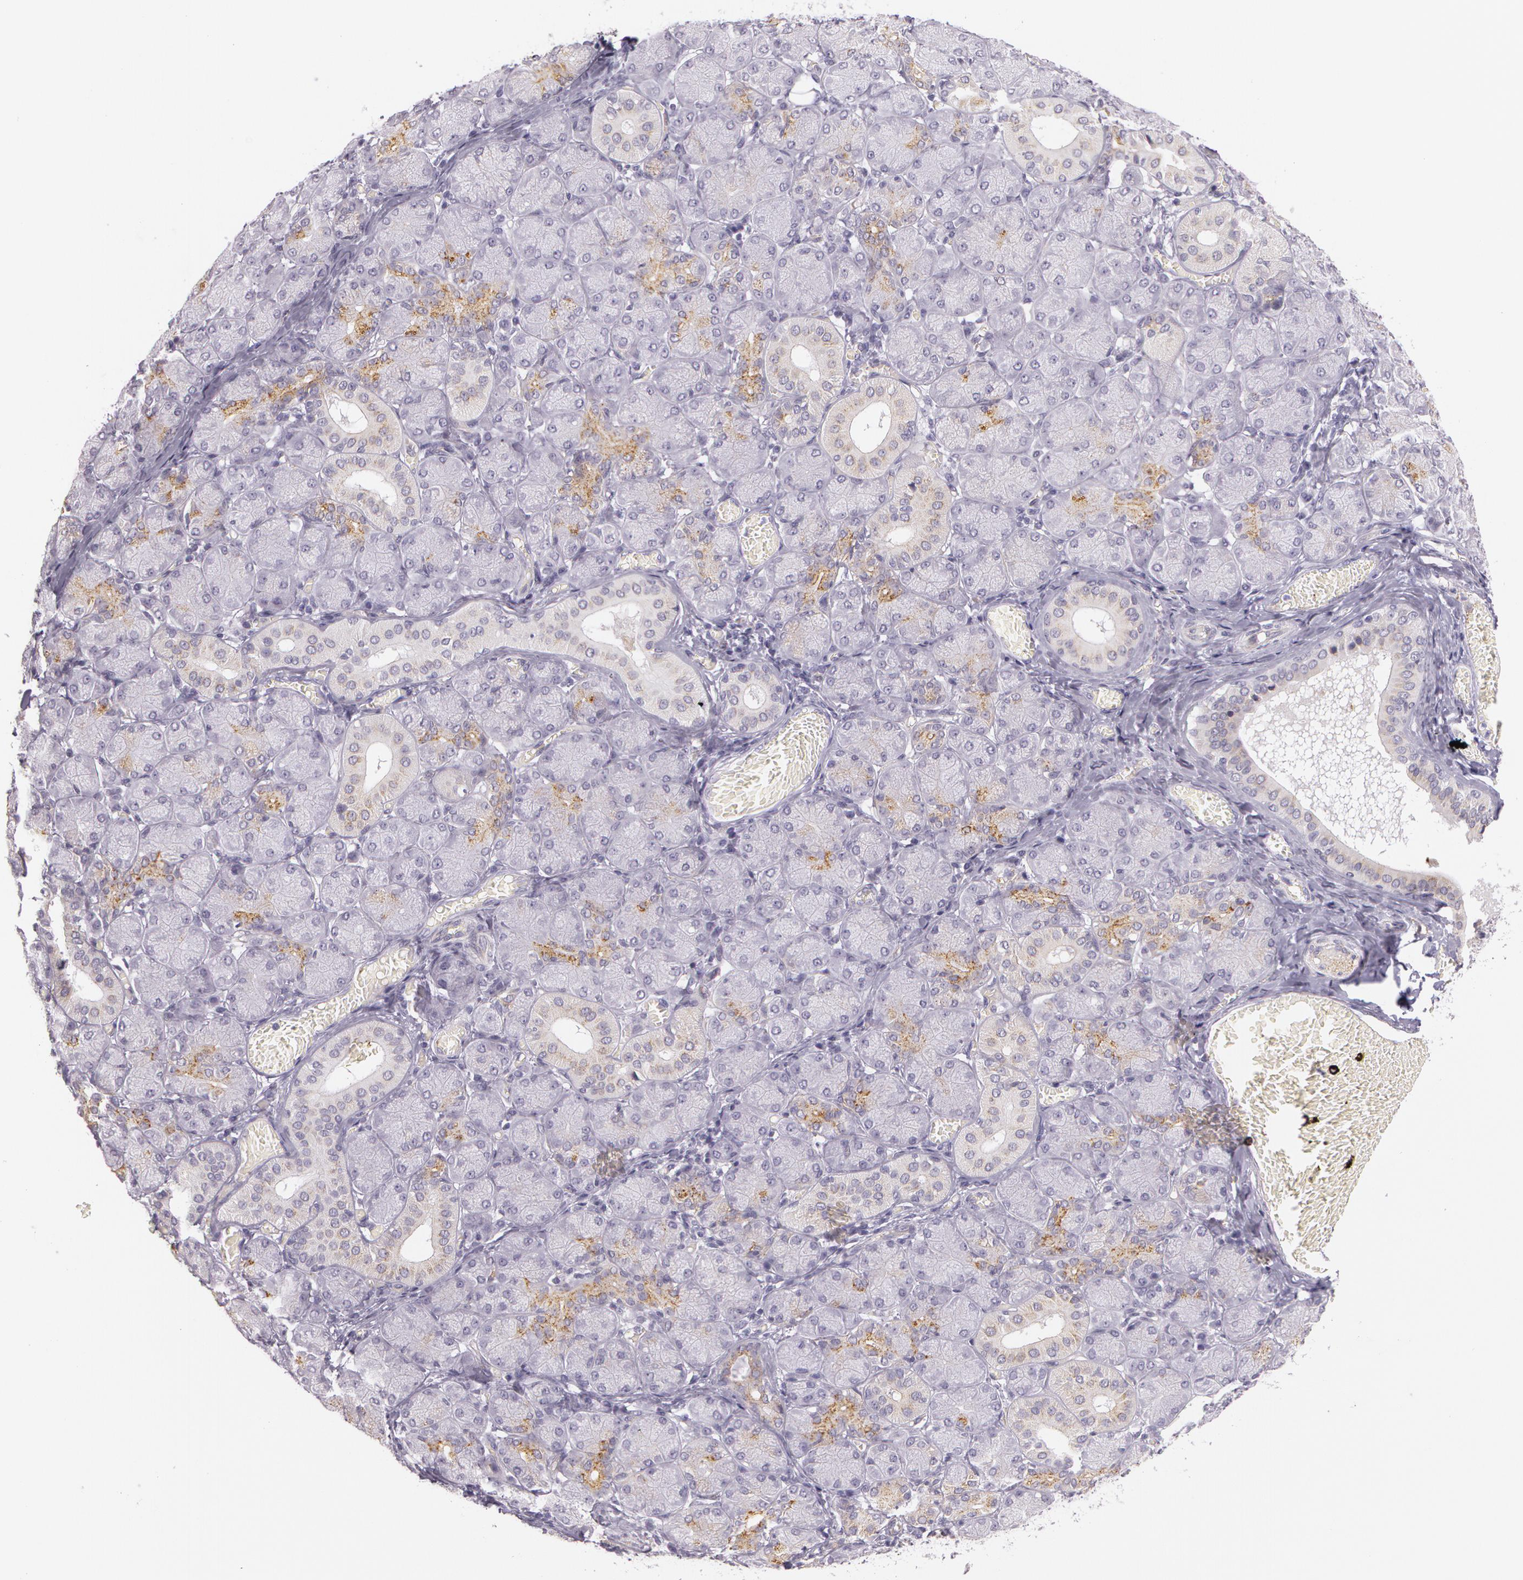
{"staining": {"intensity": "moderate", "quantity": "<25%", "location": "cytoplasmic/membranous"}, "tissue": "salivary gland", "cell_type": "Glandular cells", "image_type": "normal", "snomed": [{"axis": "morphology", "description": "Normal tissue, NOS"}, {"axis": "topography", "description": "Salivary gland"}], "caption": "IHC image of unremarkable salivary gland: human salivary gland stained using immunohistochemistry (IHC) reveals low levels of moderate protein expression localized specifically in the cytoplasmic/membranous of glandular cells, appearing as a cytoplasmic/membranous brown color.", "gene": "APP", "patient": {"sex": "female", "age": 24}}